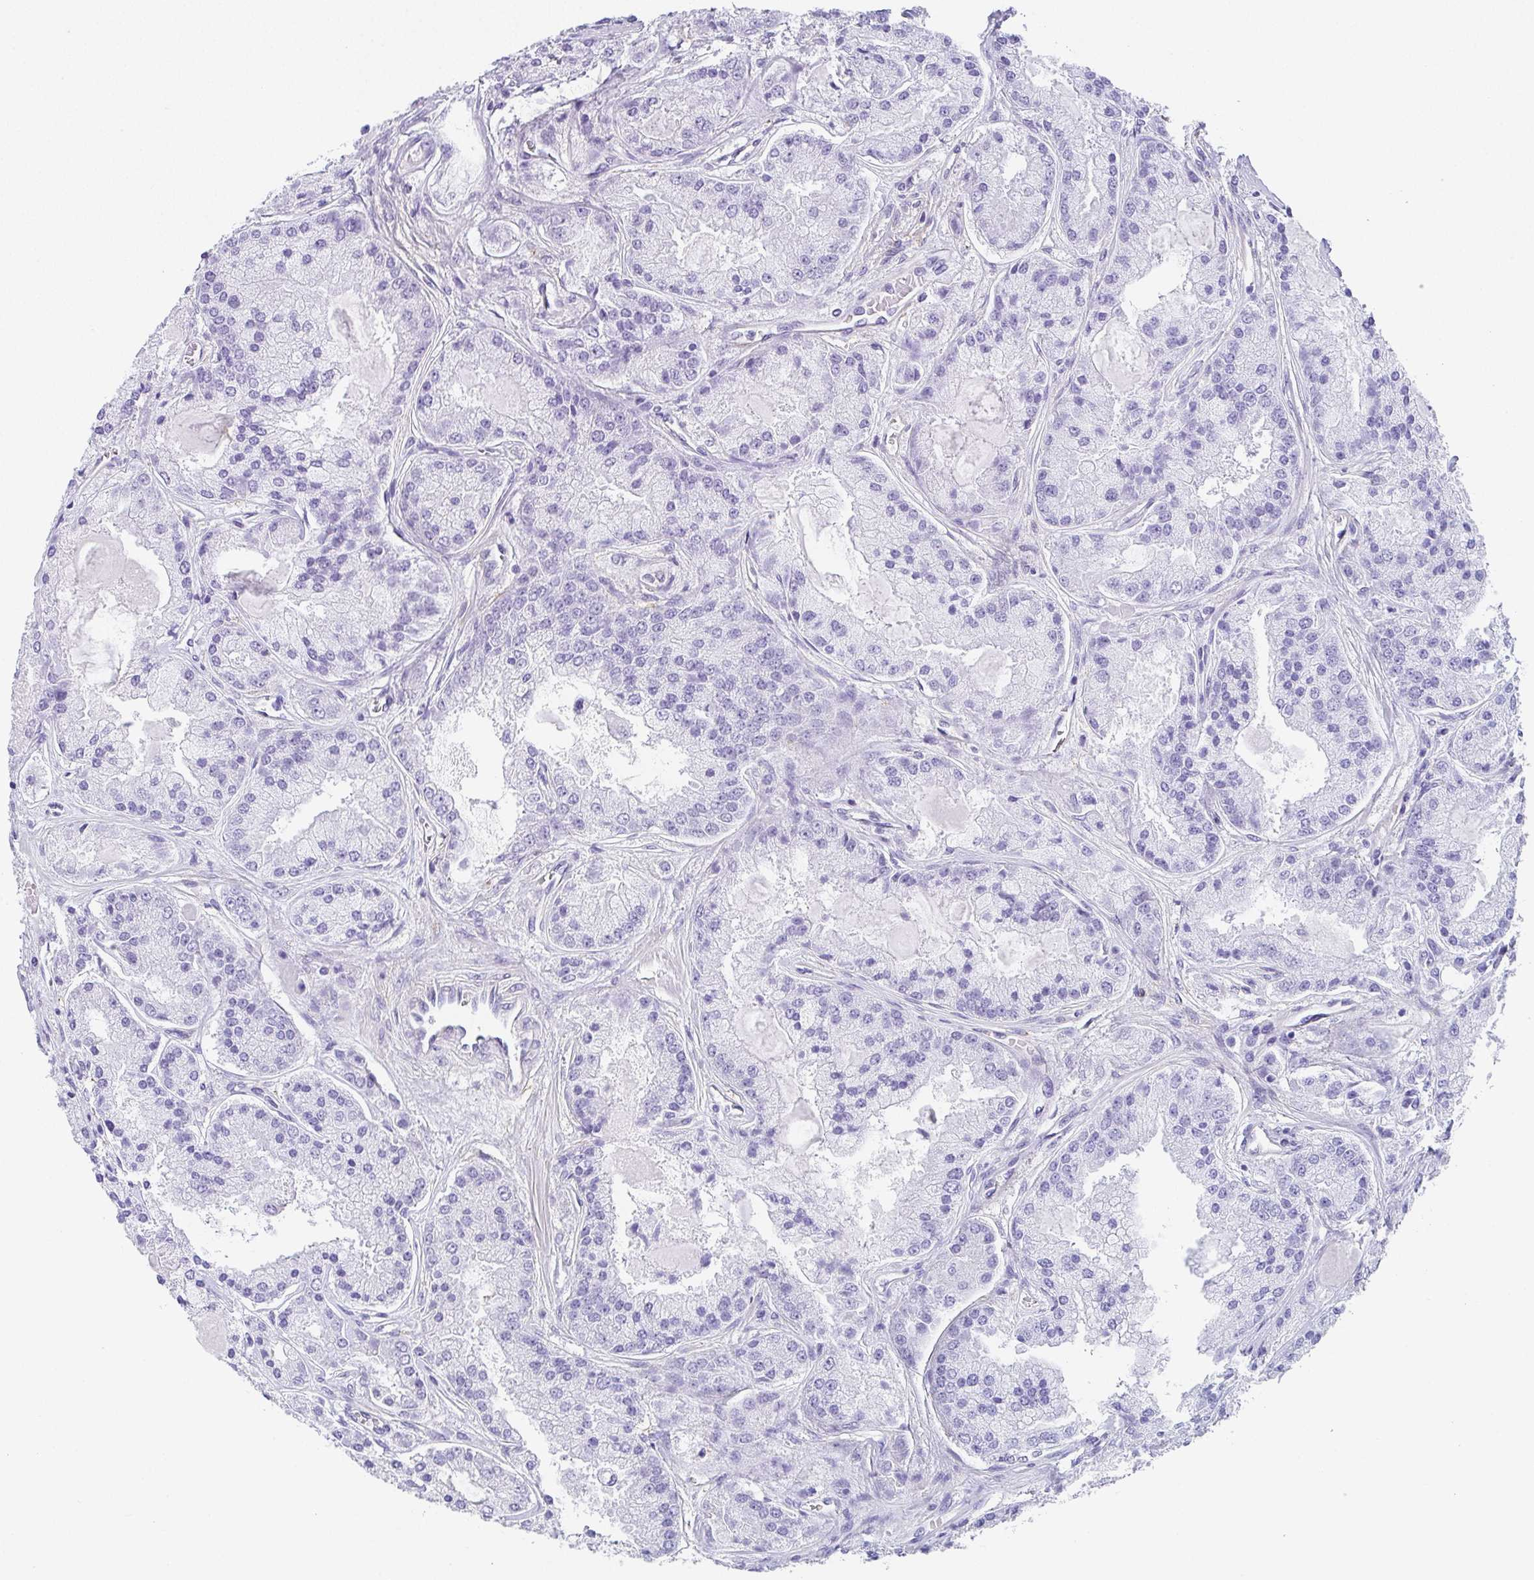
{"staining": {"intensity": "negative", "quantity": "none", "location": "none"}, "tissue": "prostate cancer", "cell_type": "Tumor cells", "image_type": "cancer", "snomed": [{"axis": "morphology", "description": "Adenocarcinoma, High grade"}, {"axis": "topography", "description": "Prostate"}], "caption": "Immunohistochemical staining of human high-grade adenocarcinoma (prostate) displays no significant positivity in tumor cells.", "gene": "DBN1", "patient": {"sex": "male", "age": 67}}